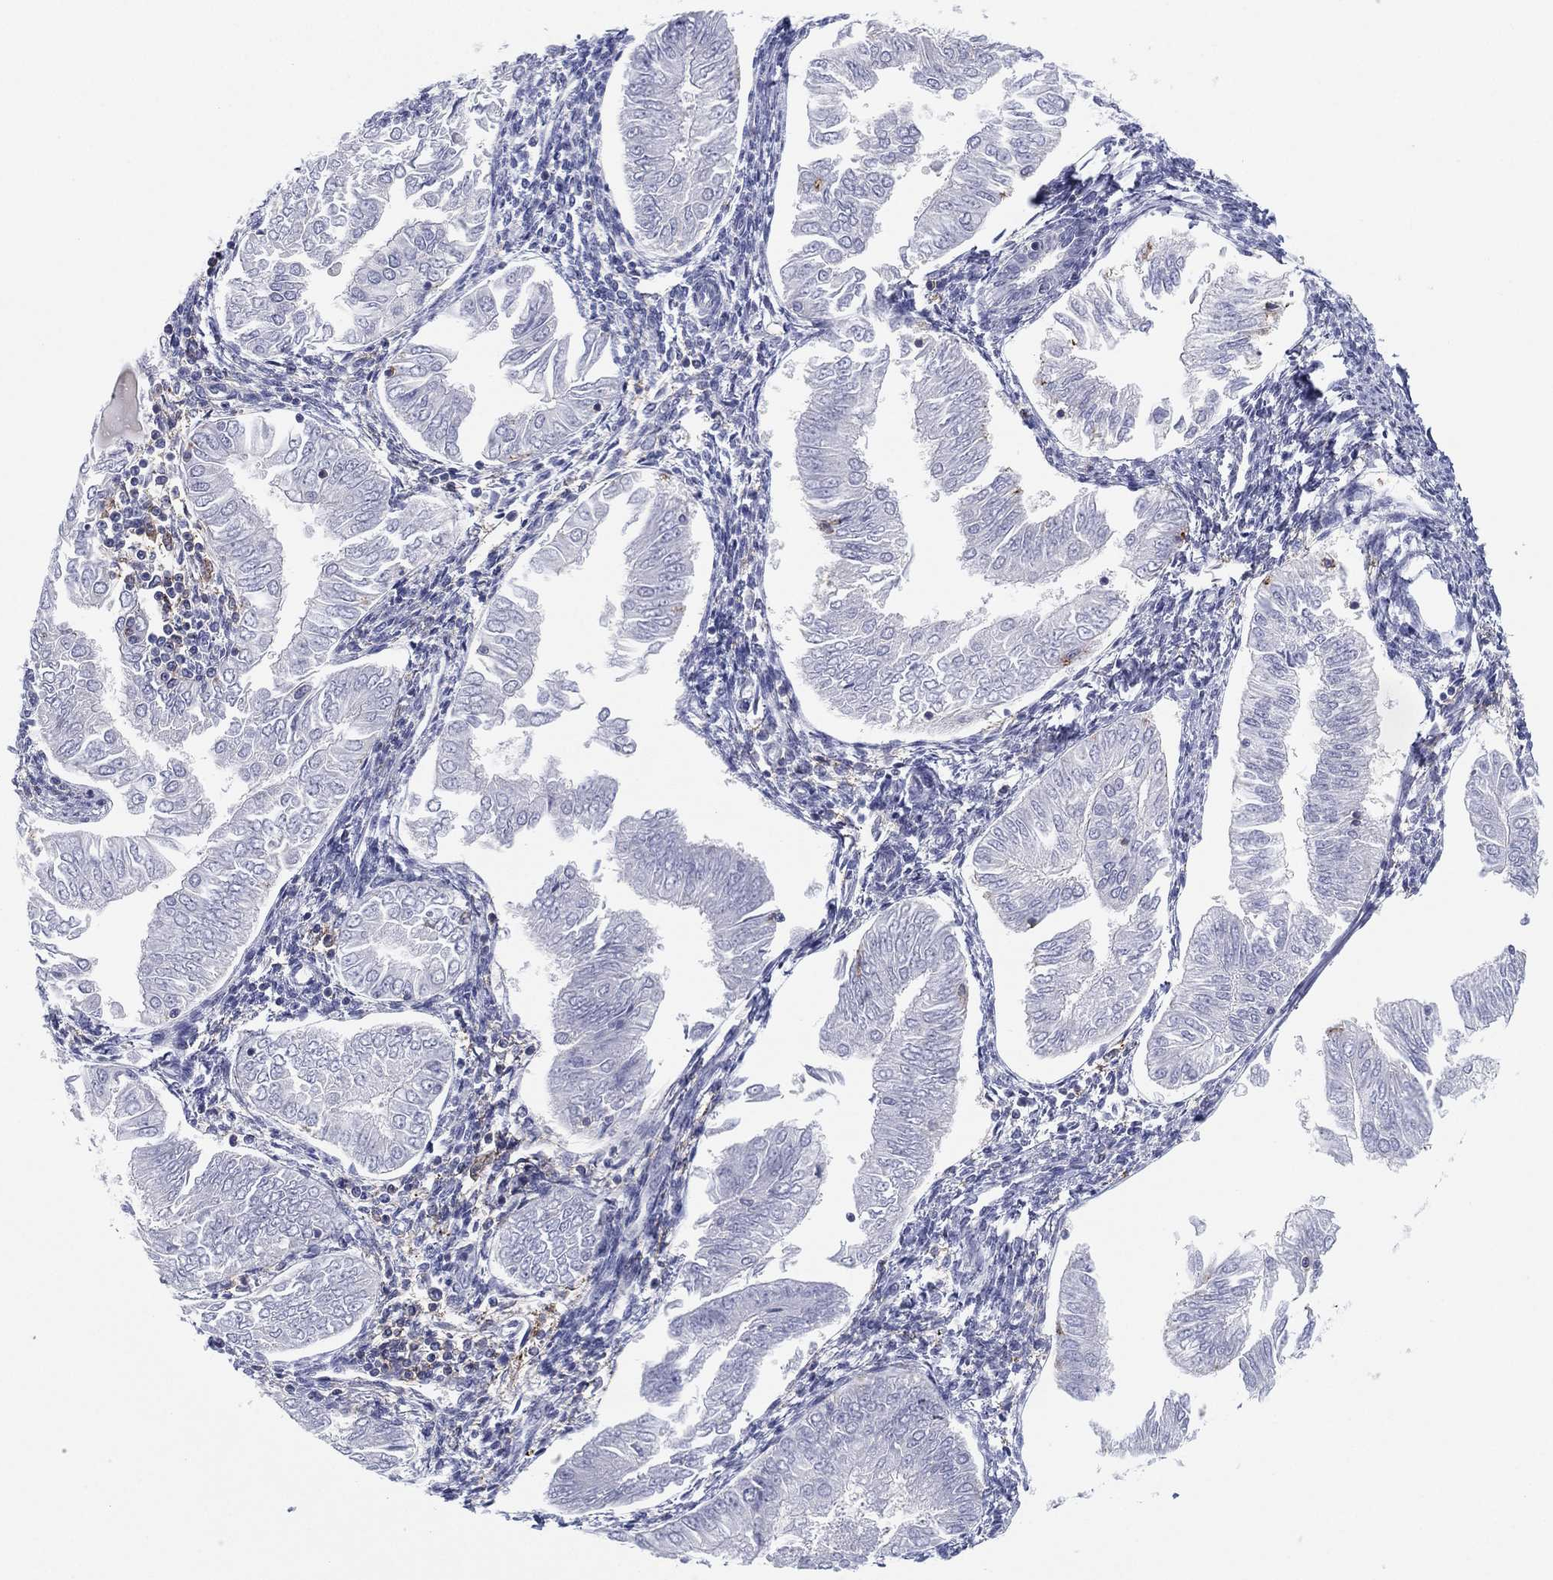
{"staining": {"intensity": "negative", "quantity": "none", "location": "none"}, "tissue": "endometrial cancer", "cell_type": "Tumor cells", "image_type": "cancer", "snomed": [{"axis": "morphology", "description": "Adenocarcinoma, NOS"}, {"axis": "topography", "description": "Endometrium"}], "caption": "Tumor cells show no significant staining in endometrial adenocarcinoma.", "gene": "SELPLG", "patient": {"sex": "female", "age": 53}}